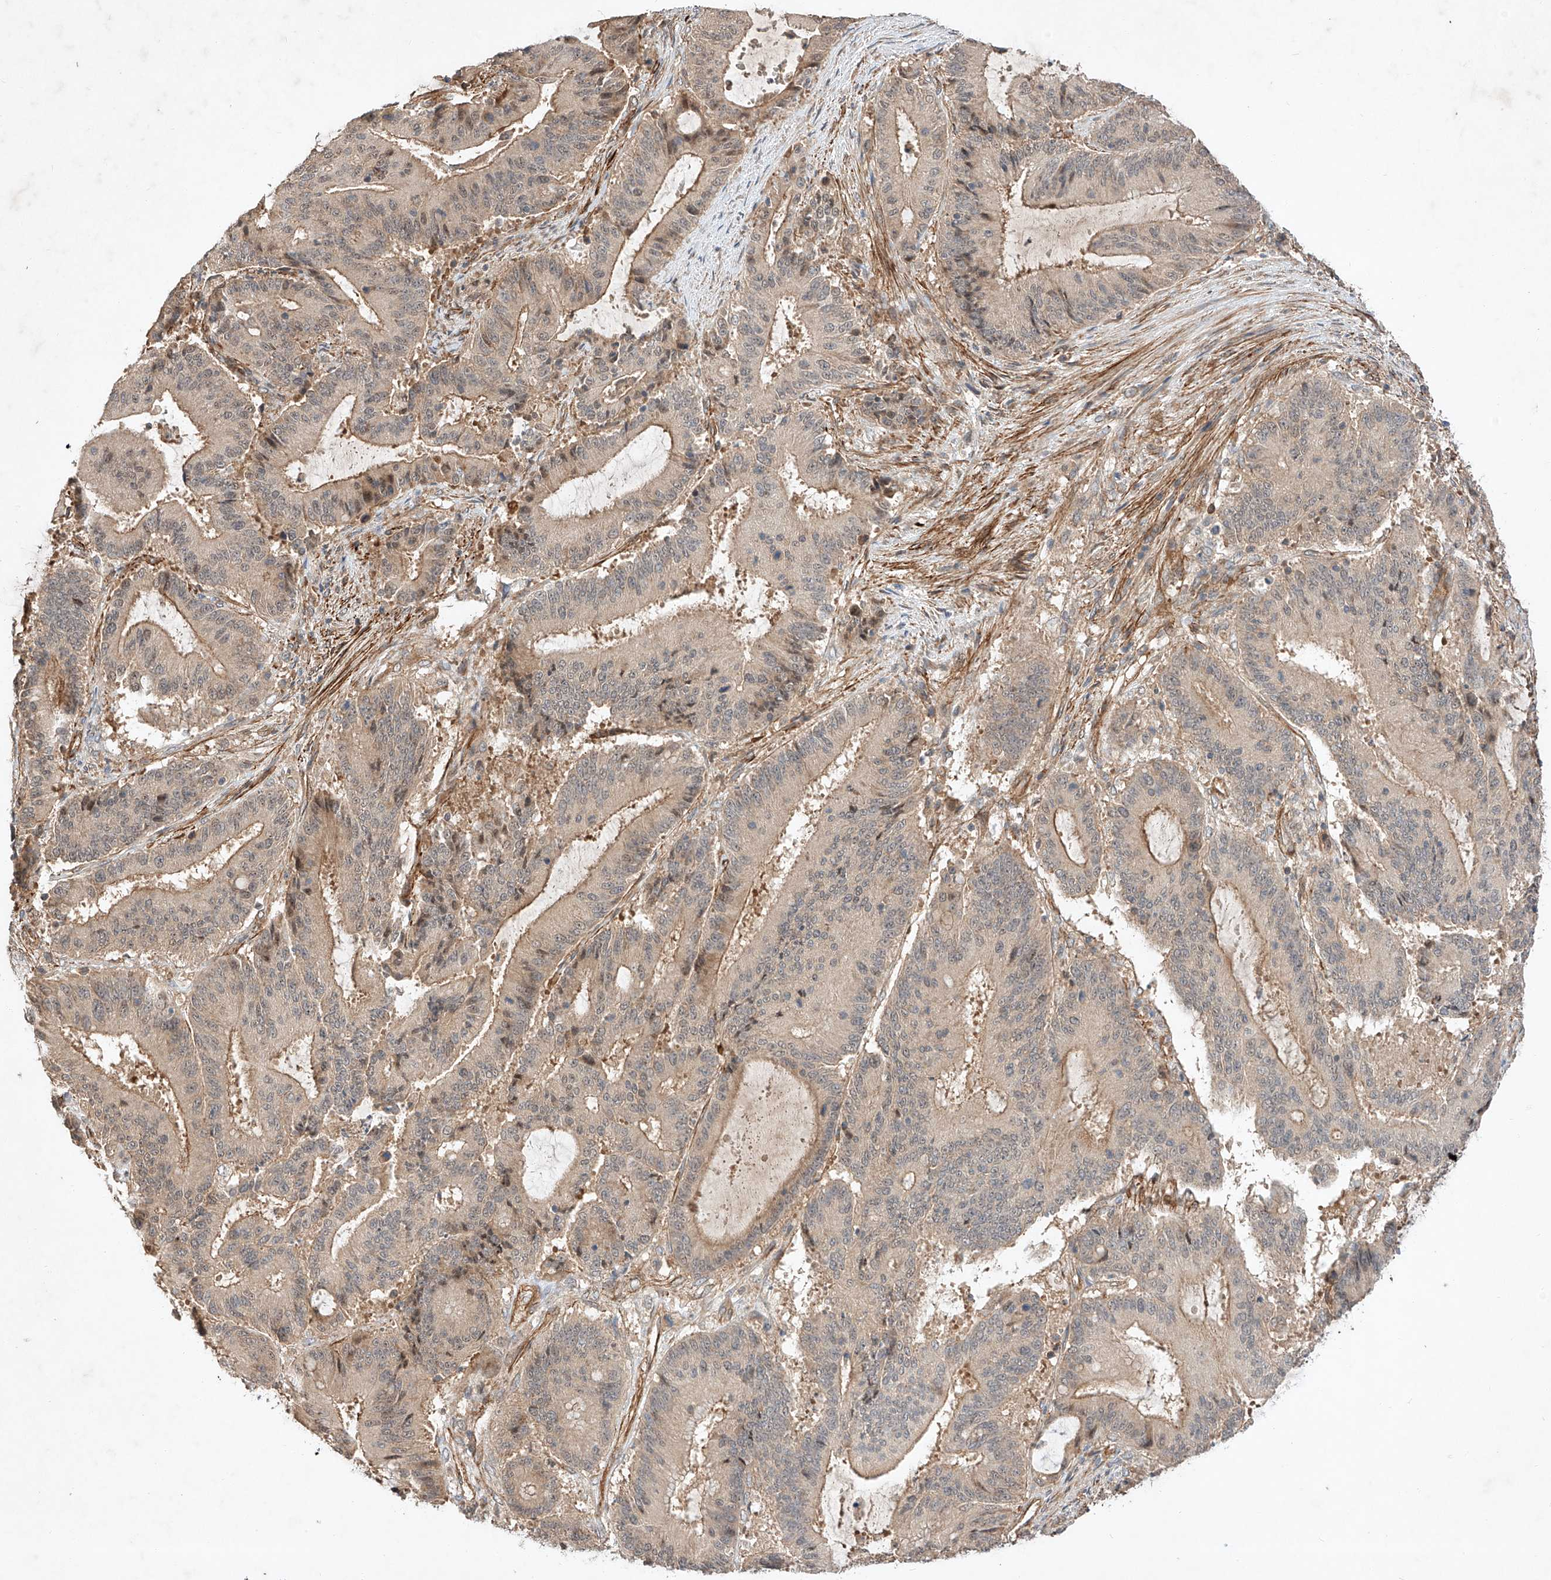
{"staining": {"intensity": "weak", "quantity": ">75%", "location": "cytoplasmic/membranous"}, "tissue": "liver cancer", "cell_type": "Tumor cells", "image_type": "cancer", "snomed": [{"axis": "morphology", "description": "Normal tissue, NOS"}, {"axis": "morphology", "description": "Cholangiocarcinoma"}, {"axis": "topography", "description": "Liver"}, {"axis": "topography", "description": "Peripheral nerve tissue"}], "caption": "DAB immunohistochemical staining of cholangiocarcinoma (liver) displays weak cytoplasmic/membranous protein positivity in approximately >75% of tumor cells. The staining is performed using DAB (3,3'-diaminobenzidine) brown chromogen to label protein expression. The nuclei are counter-stained blue using hematoxylin.", "gene": "ARHGAP33", "patient": {"sex": "female", "age": 73}}